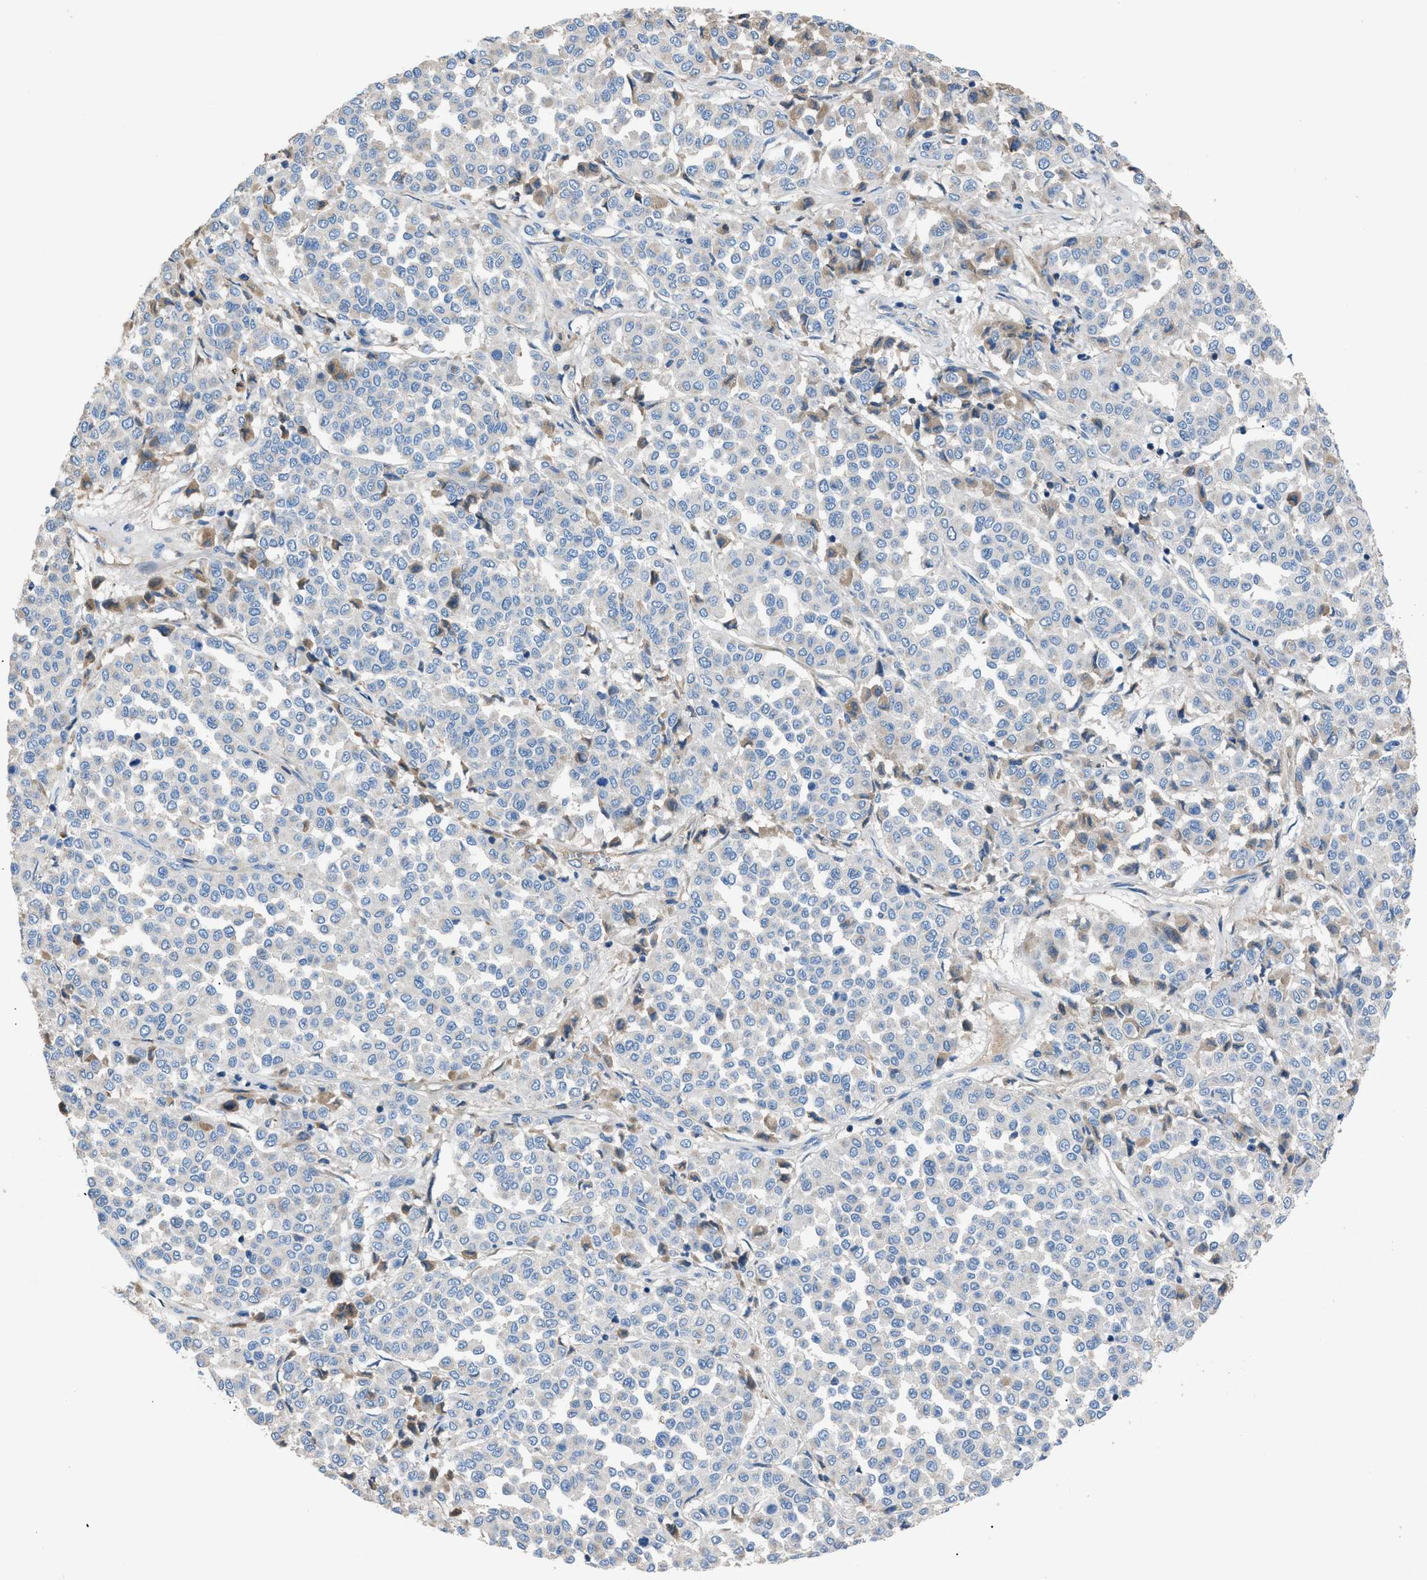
{"staining": {"intensity": "negative", "quantity": "none", "location": "none"}, "tissue": "melanoma", "cell_type": "Tumor cells", "image_type": "cancer", "snomed": [{"axis": "morphology", "description": "Malignant melanoma, Metastatic site"}, {"axis": "topography", "description": "Pancreas"}], "caption": "Immunohistochemical staining of malignant melanoma (metastatic site) reveals no significant expression in tumor cells.", "gene": "SGCZ", "patient": {"sex": "female", "age": 30}}